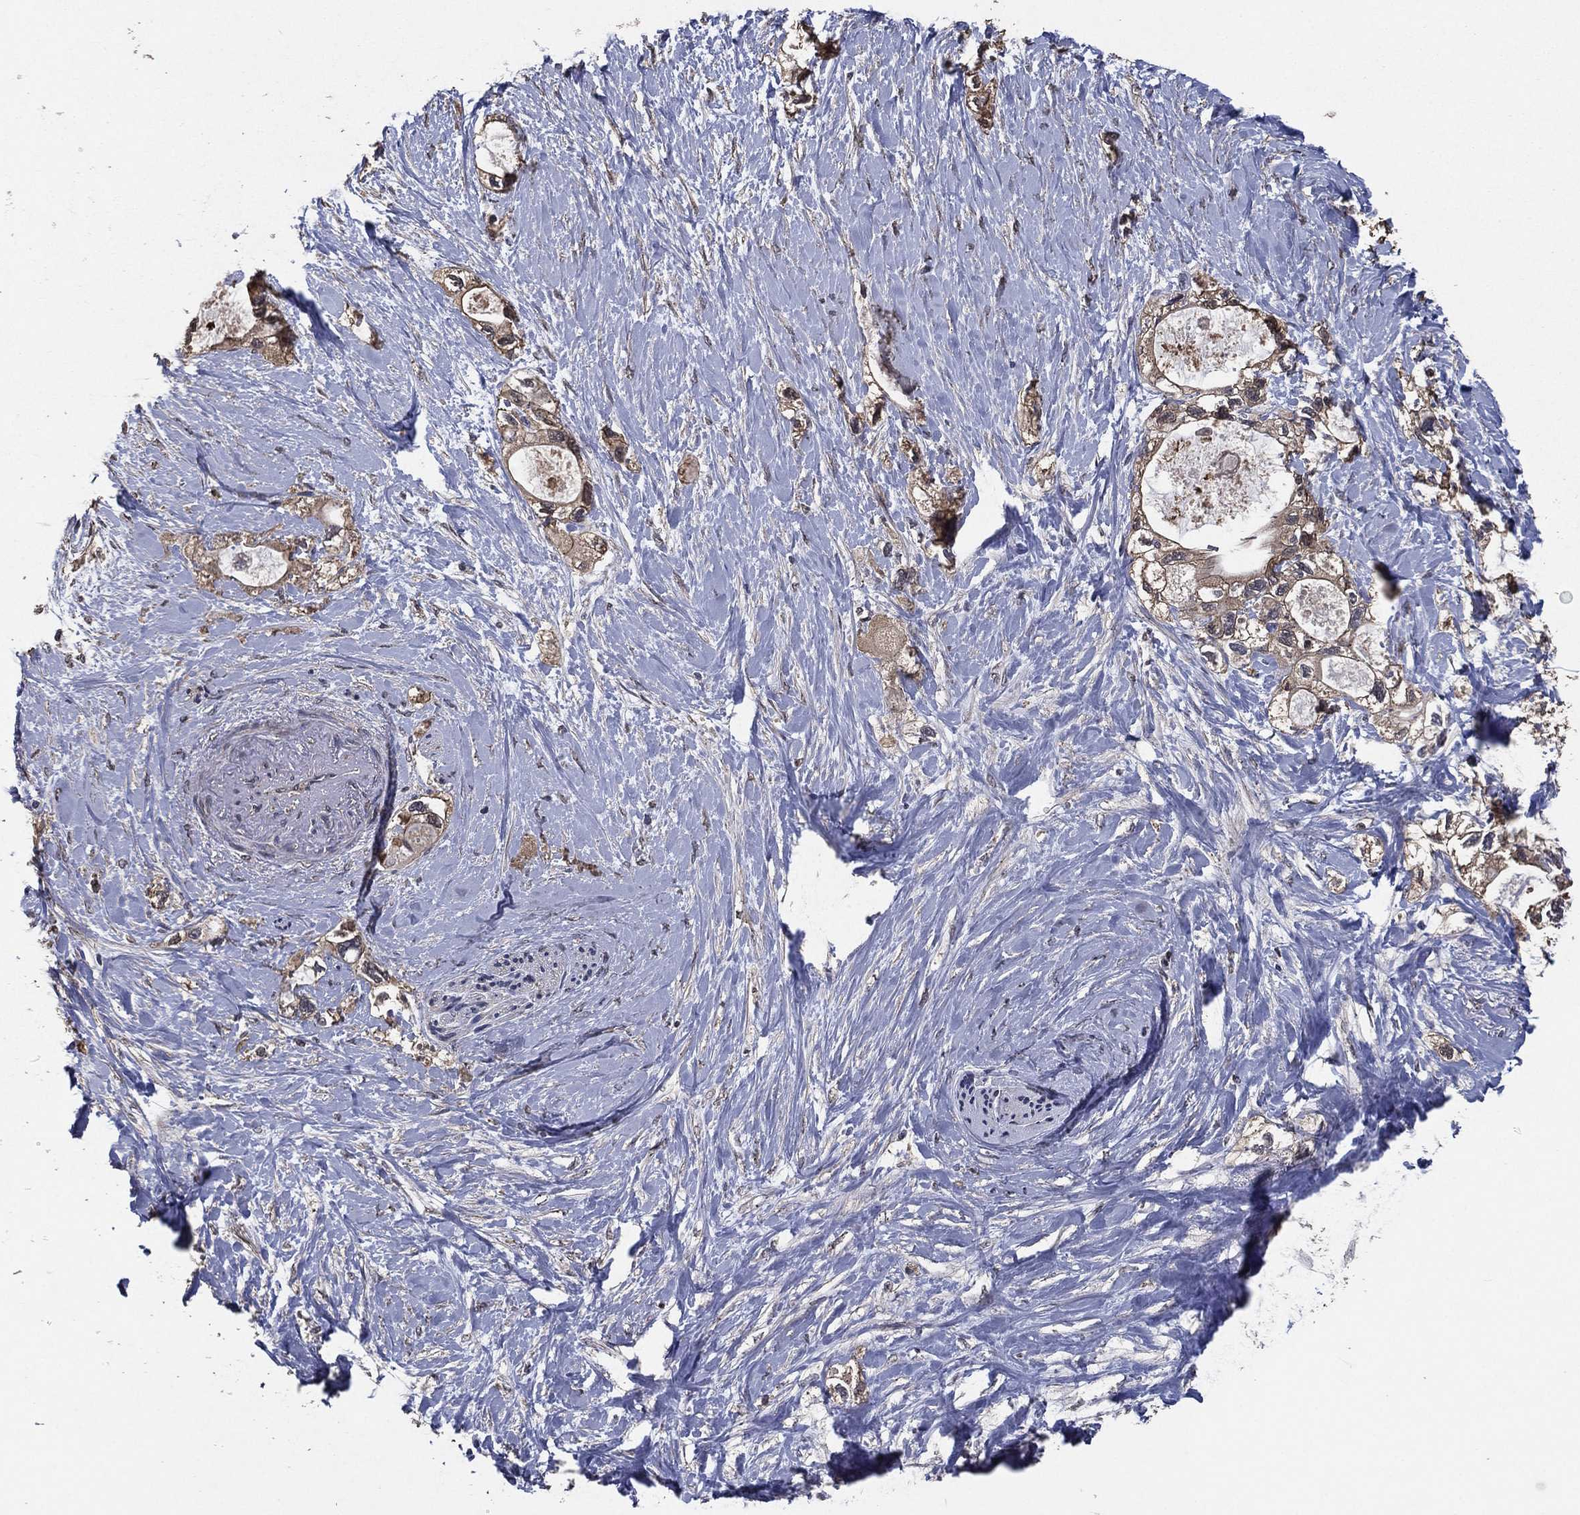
{"staining": {"intensity": "negative", "quantity": "none", "location": "none"}, "tissue": "pancreatic cancer", "cell_type": "Tumor cells", "image_type": "cancer", "snomed": [{"axis": "morphology", "description": "Adenocarcinoma, NOS"}, {"axis": "topography", "description": "Pancreas"}], "caption": "Image shows no significant protein expression in tumor cells of pancreatic cancer. (Immunohistochemistry, brightfield microscopy, high magnification).", "gene": "PCNT", "patient": {"sex": "female", "age": 56}}